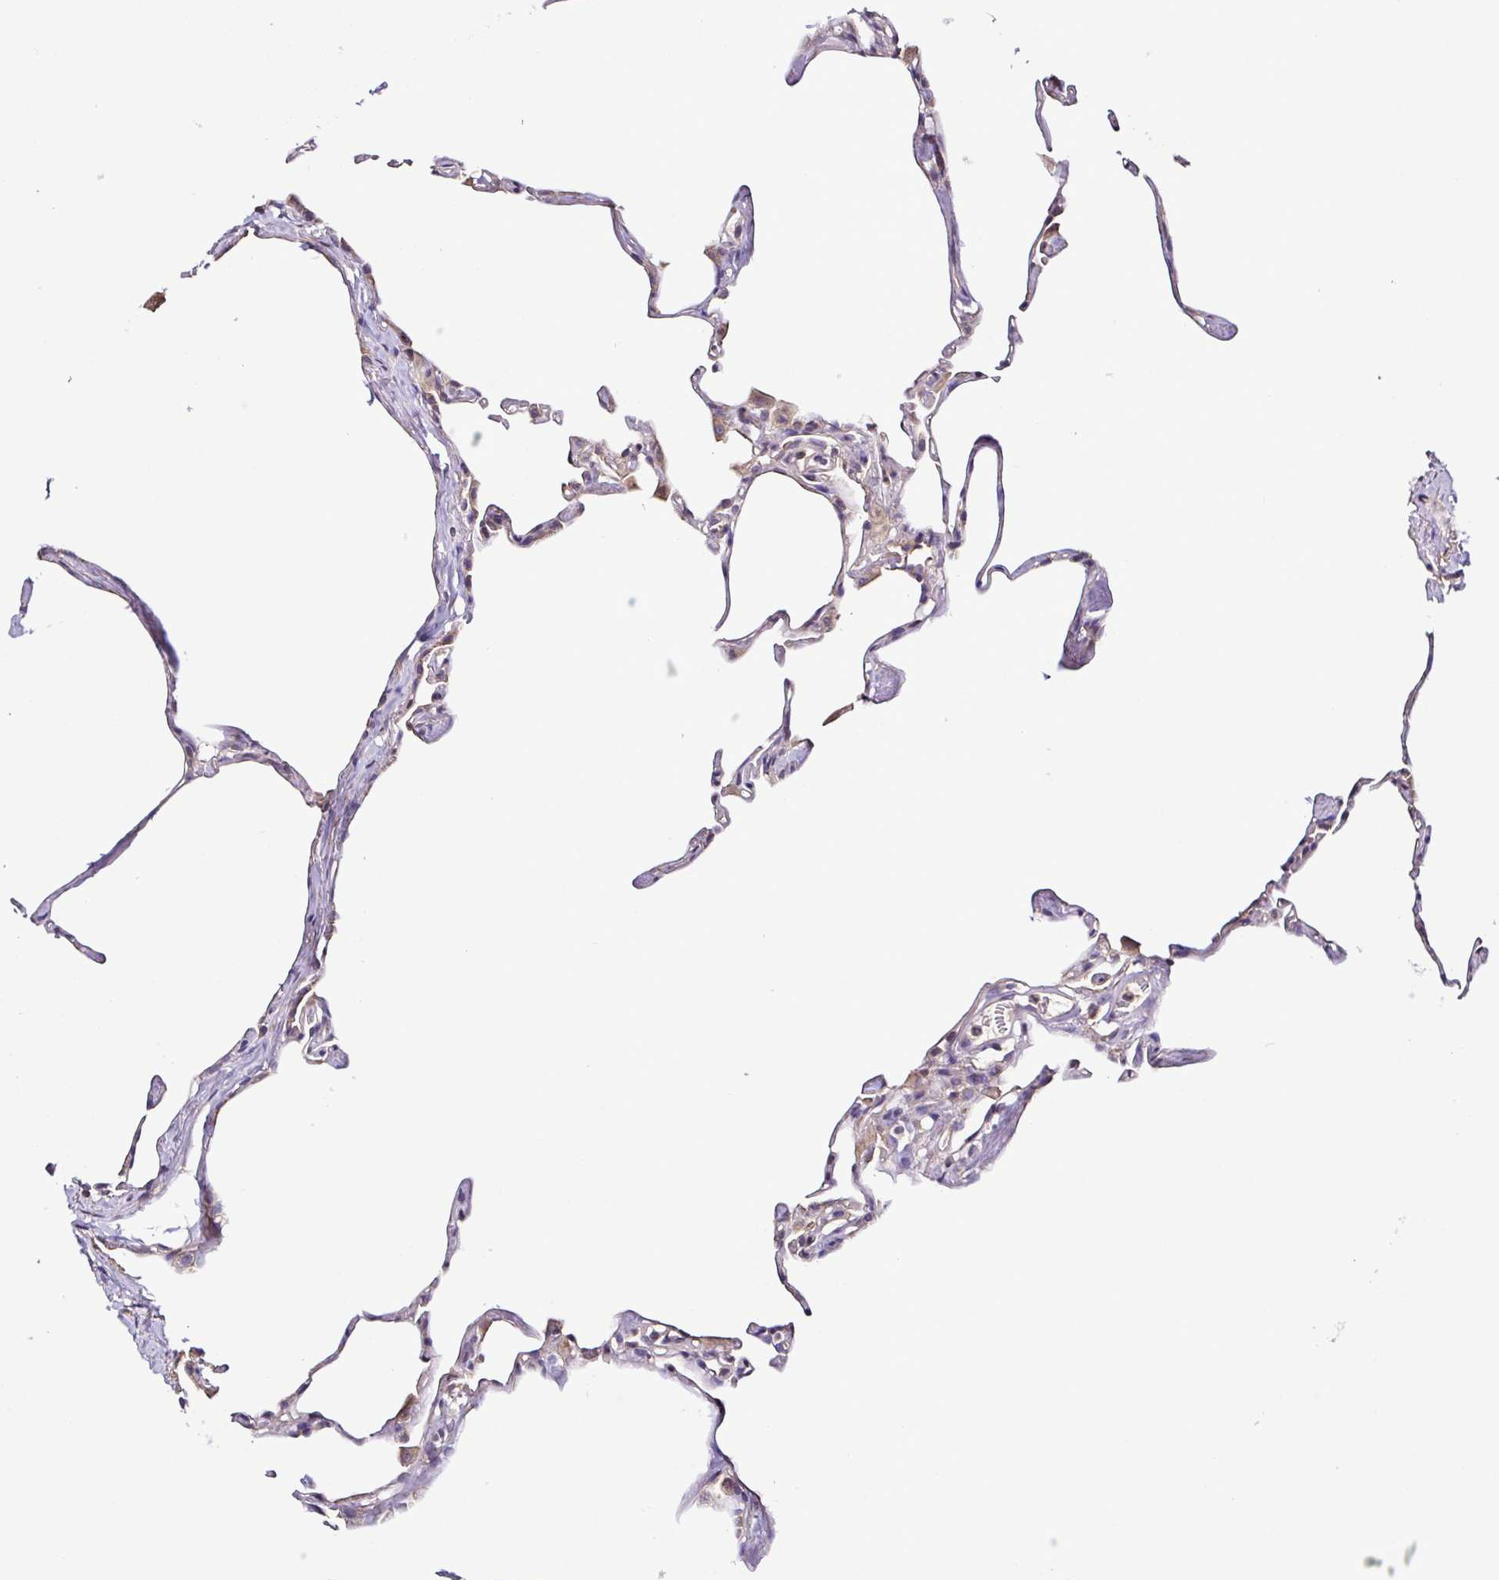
{"staining": {"intensity": "negative", "quantity": "none", "location": "none"}, "tissue": "lung", "cell_type": "Alveolar cells", "image_type": "normal", "snomed": [{"axis": "morphology", "description": "Normal tissue, NOS"}, {"axis": "topography", "description": "Lung"}], "caption": "There is no significant staining in alveolar cells of lung. (DAB immunohistochemistry, high magnification).", "gene": "LMOD2", "patient": {"sex": "male", "age": 65}}